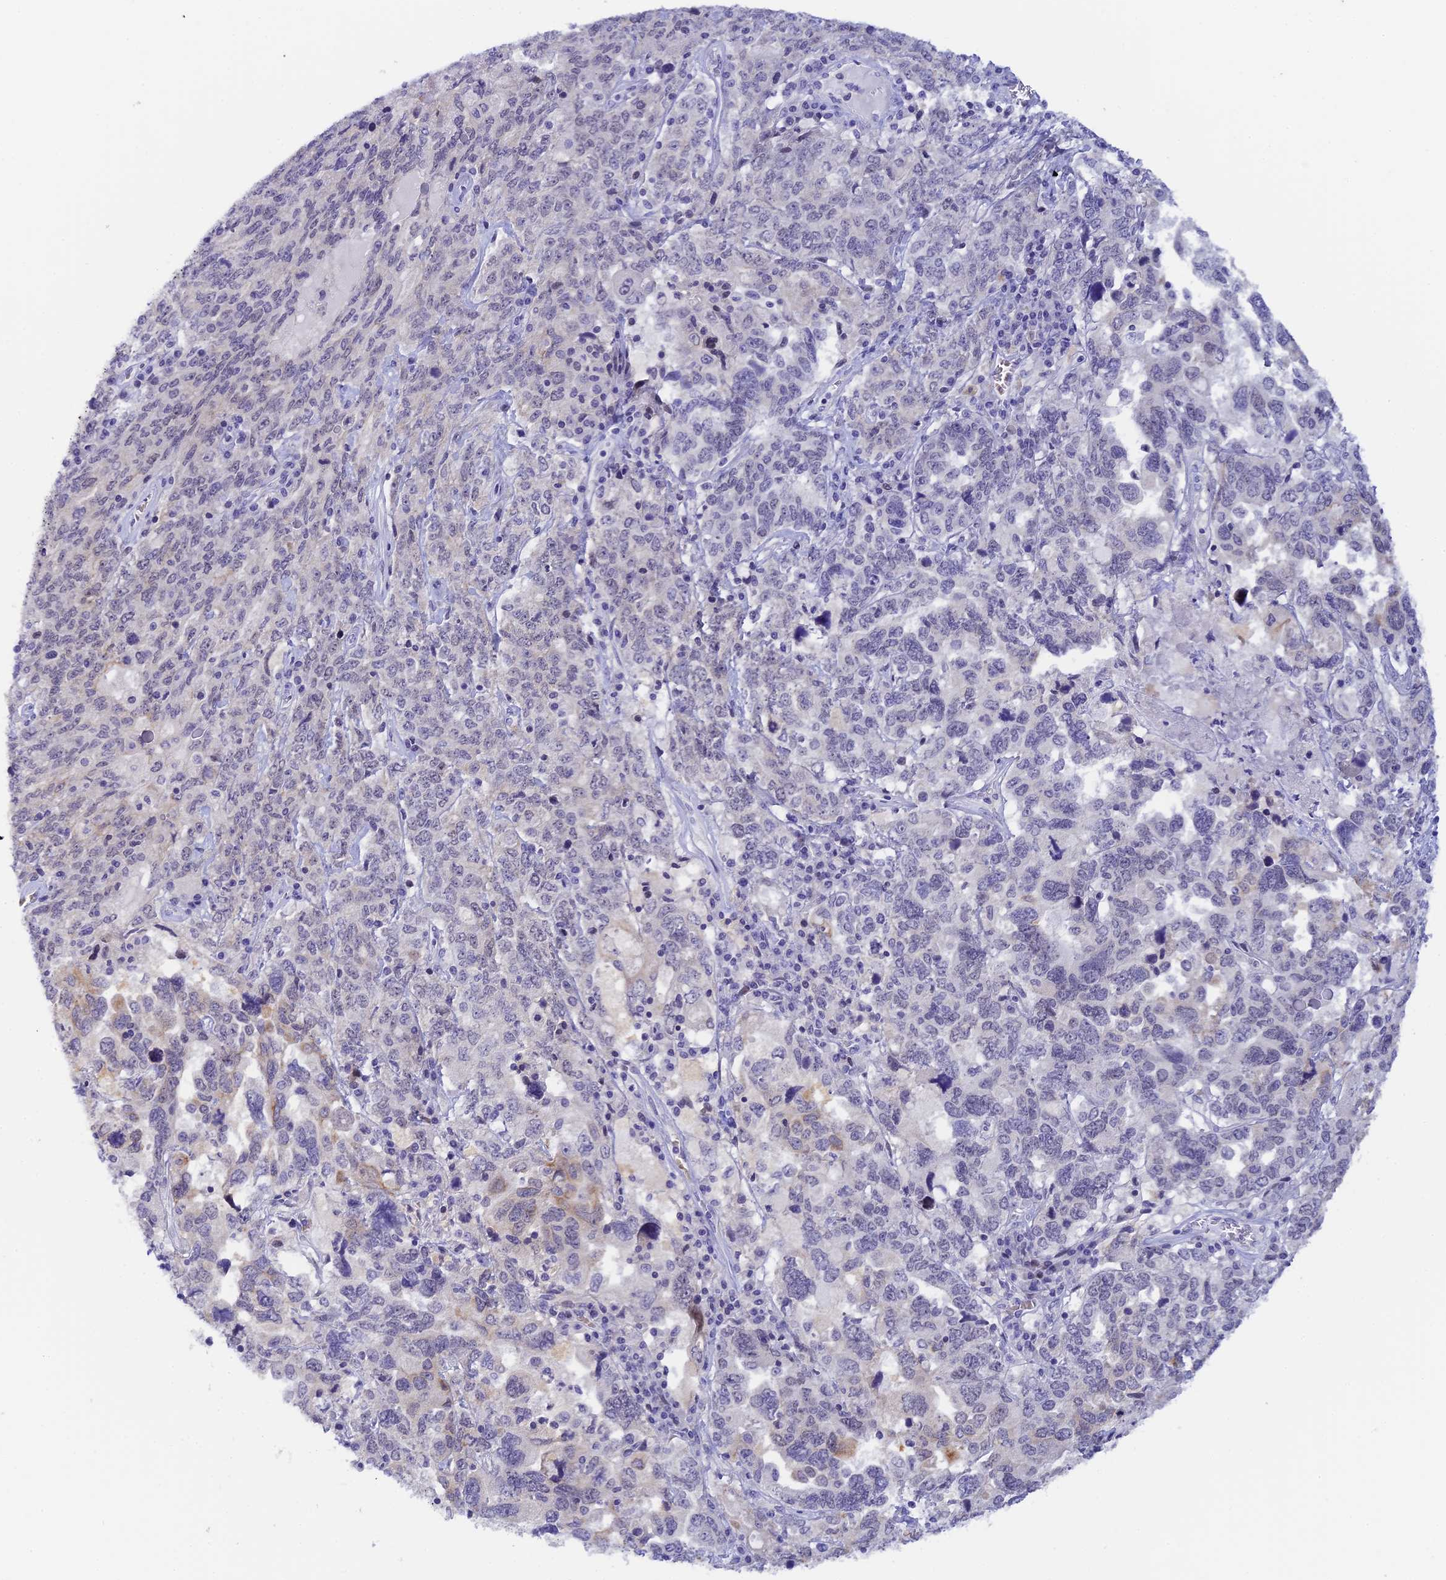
{"staining": {"intensity": "negative", "quantity": "none", "location": "none"}, "tissue": "ovarian cancer", "cell_type": "Tumor cells", "image_type": "cancer", "snomed": [{"axis": "morphology", "description": "Carcinoma, endometroid"}, {"axis": "topography", "description": "Ovary"}], "caption": "Immunohistochemistry image of human ovarian cancer stained for a protein (brown), which displays no positivity in tumor cells.", "gene": "RASGEF1B", "patient": {"sex": "female", "age": 62}}